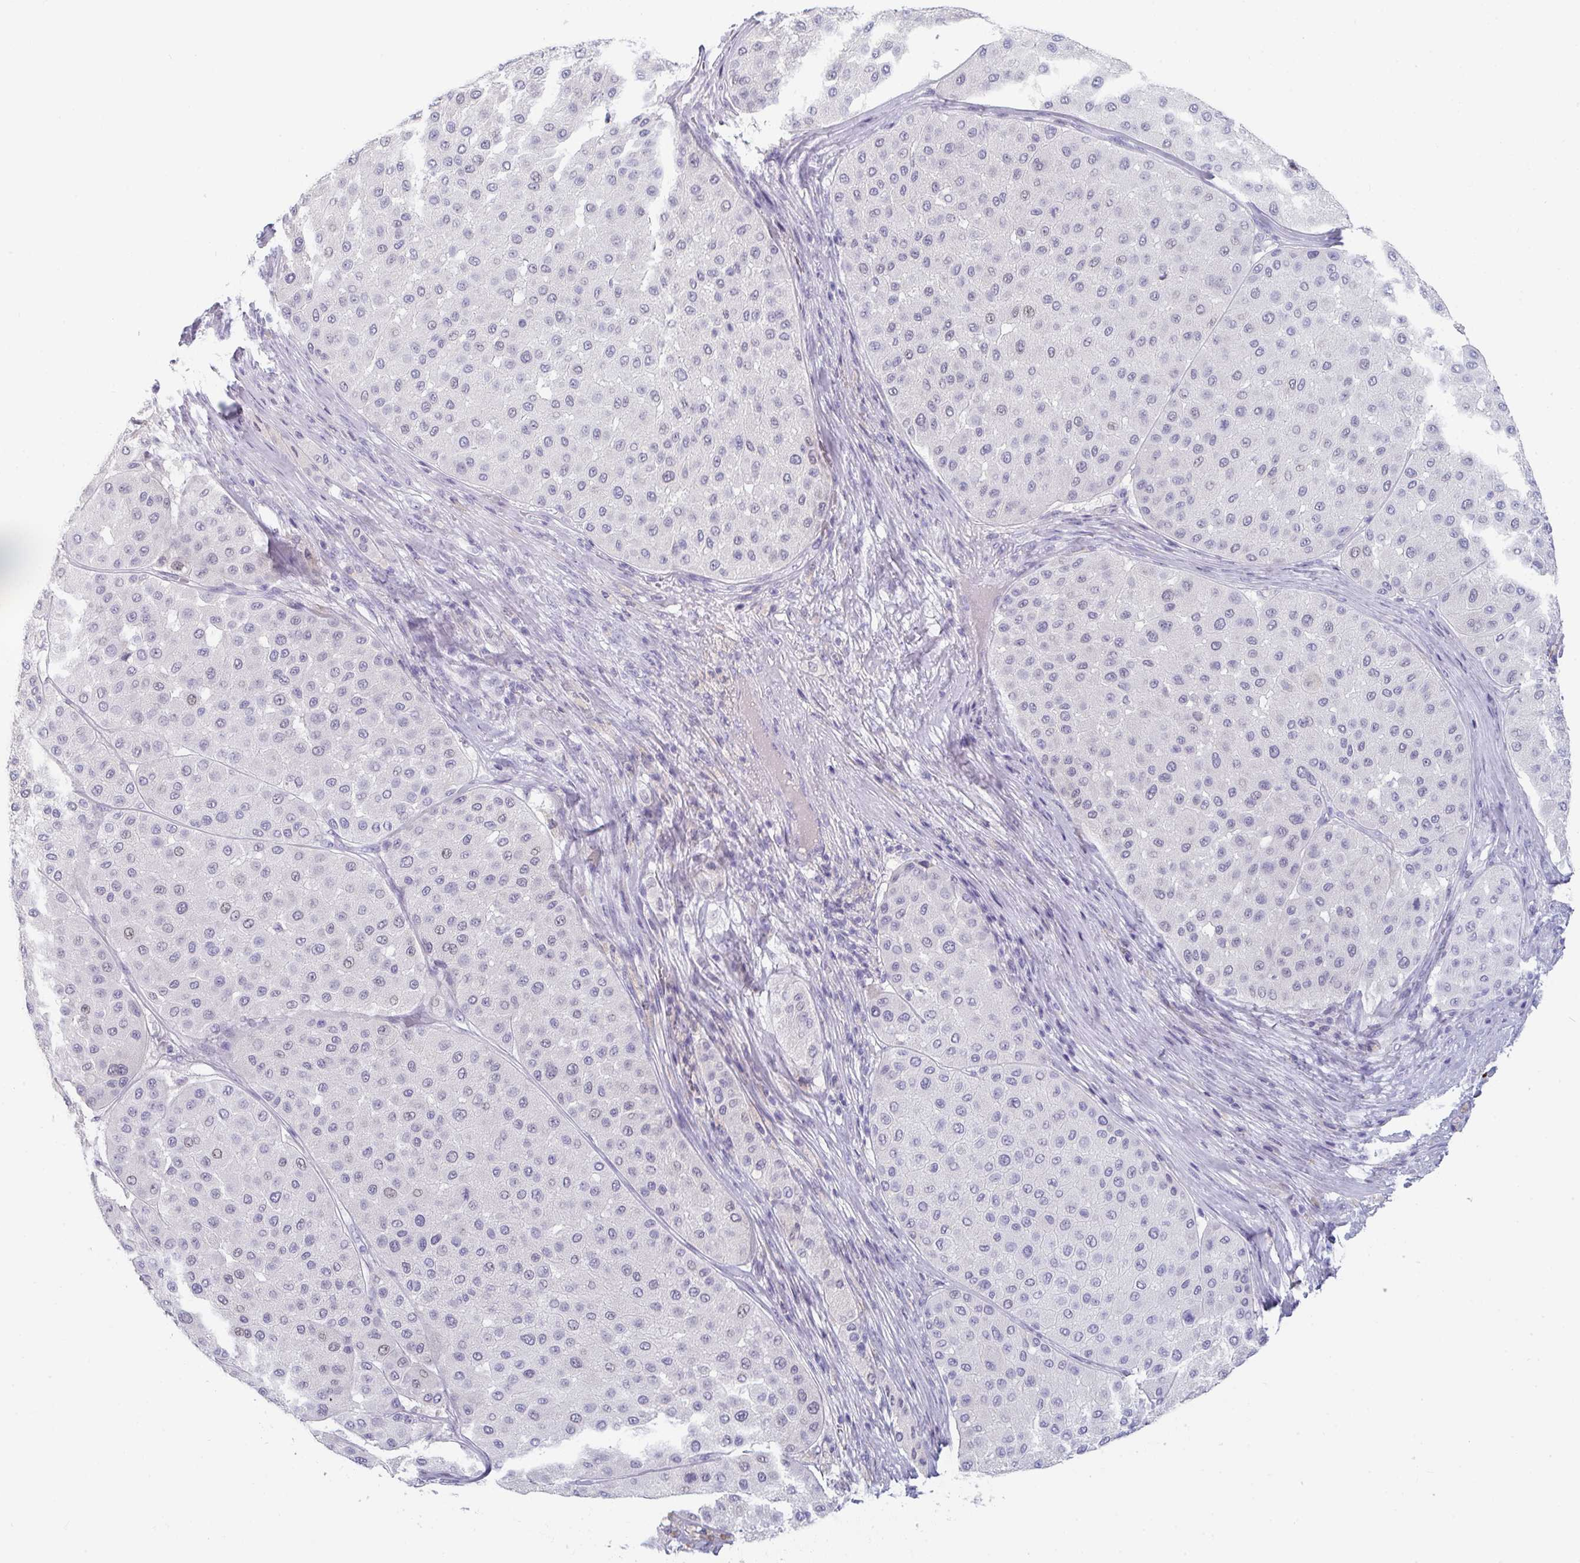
{"staining": {"intensity": "negative", "quantity": "none", "location": "none"}, "tissue": "melanoma", "cell_type": "Tumor cells", "image_type": "cancer", "snomed": [{"axis": "morphology", "description": "Malignant melanoma, Metastatic site"}, {"axis": "topography", "description": "Smooth muscle"}], "caption": "Human malignant melanoma (metastatic site) stained for a protein using immunohistochemistry exhibits no positivity in tumor cells.", "gene": "RUBCN", "patient": {"sex": "male", "age": 41}}